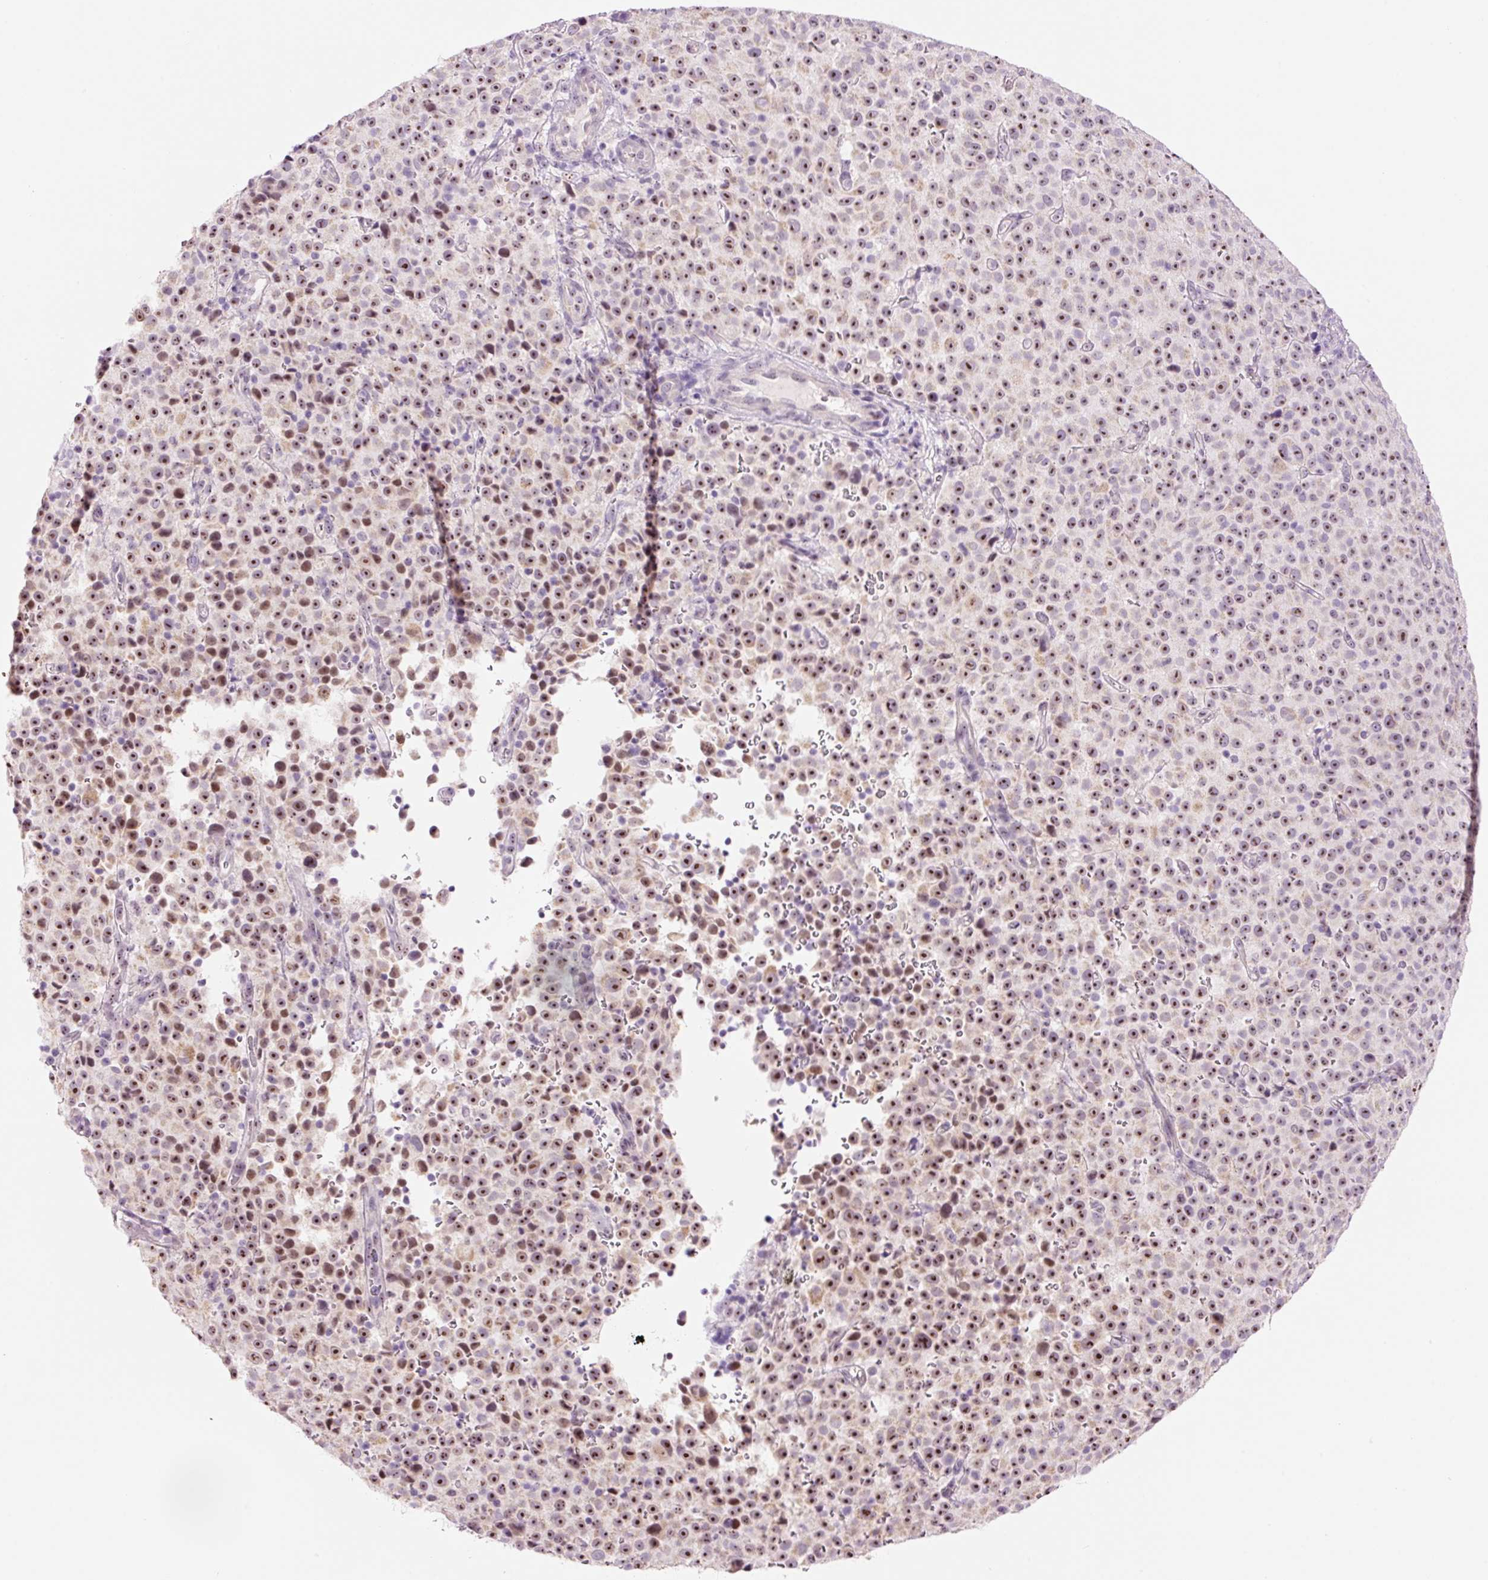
{"staining": {"intensity": "moderate", "quantity": ">75%", "location": "nuclear"}, "tissue": "melanoma", "cell_type": "Tumor cells", "image_type": "cancer", "snomed": [{"axis": "morphology", "description": "Malignant melanoma, Metastatic site"}, {"axis": "topography", "description": "Skin"}, {"axis": "topography", "description": "Lymph node"}], "caption": "Malignant melanoma (metastatic site) tissue reveals moderate nuclear expression in about >75% of tumor cells, visualized by immunohistochemistry.", "gene": "GCG", "patient": {"sex": "male", "age": 66}}